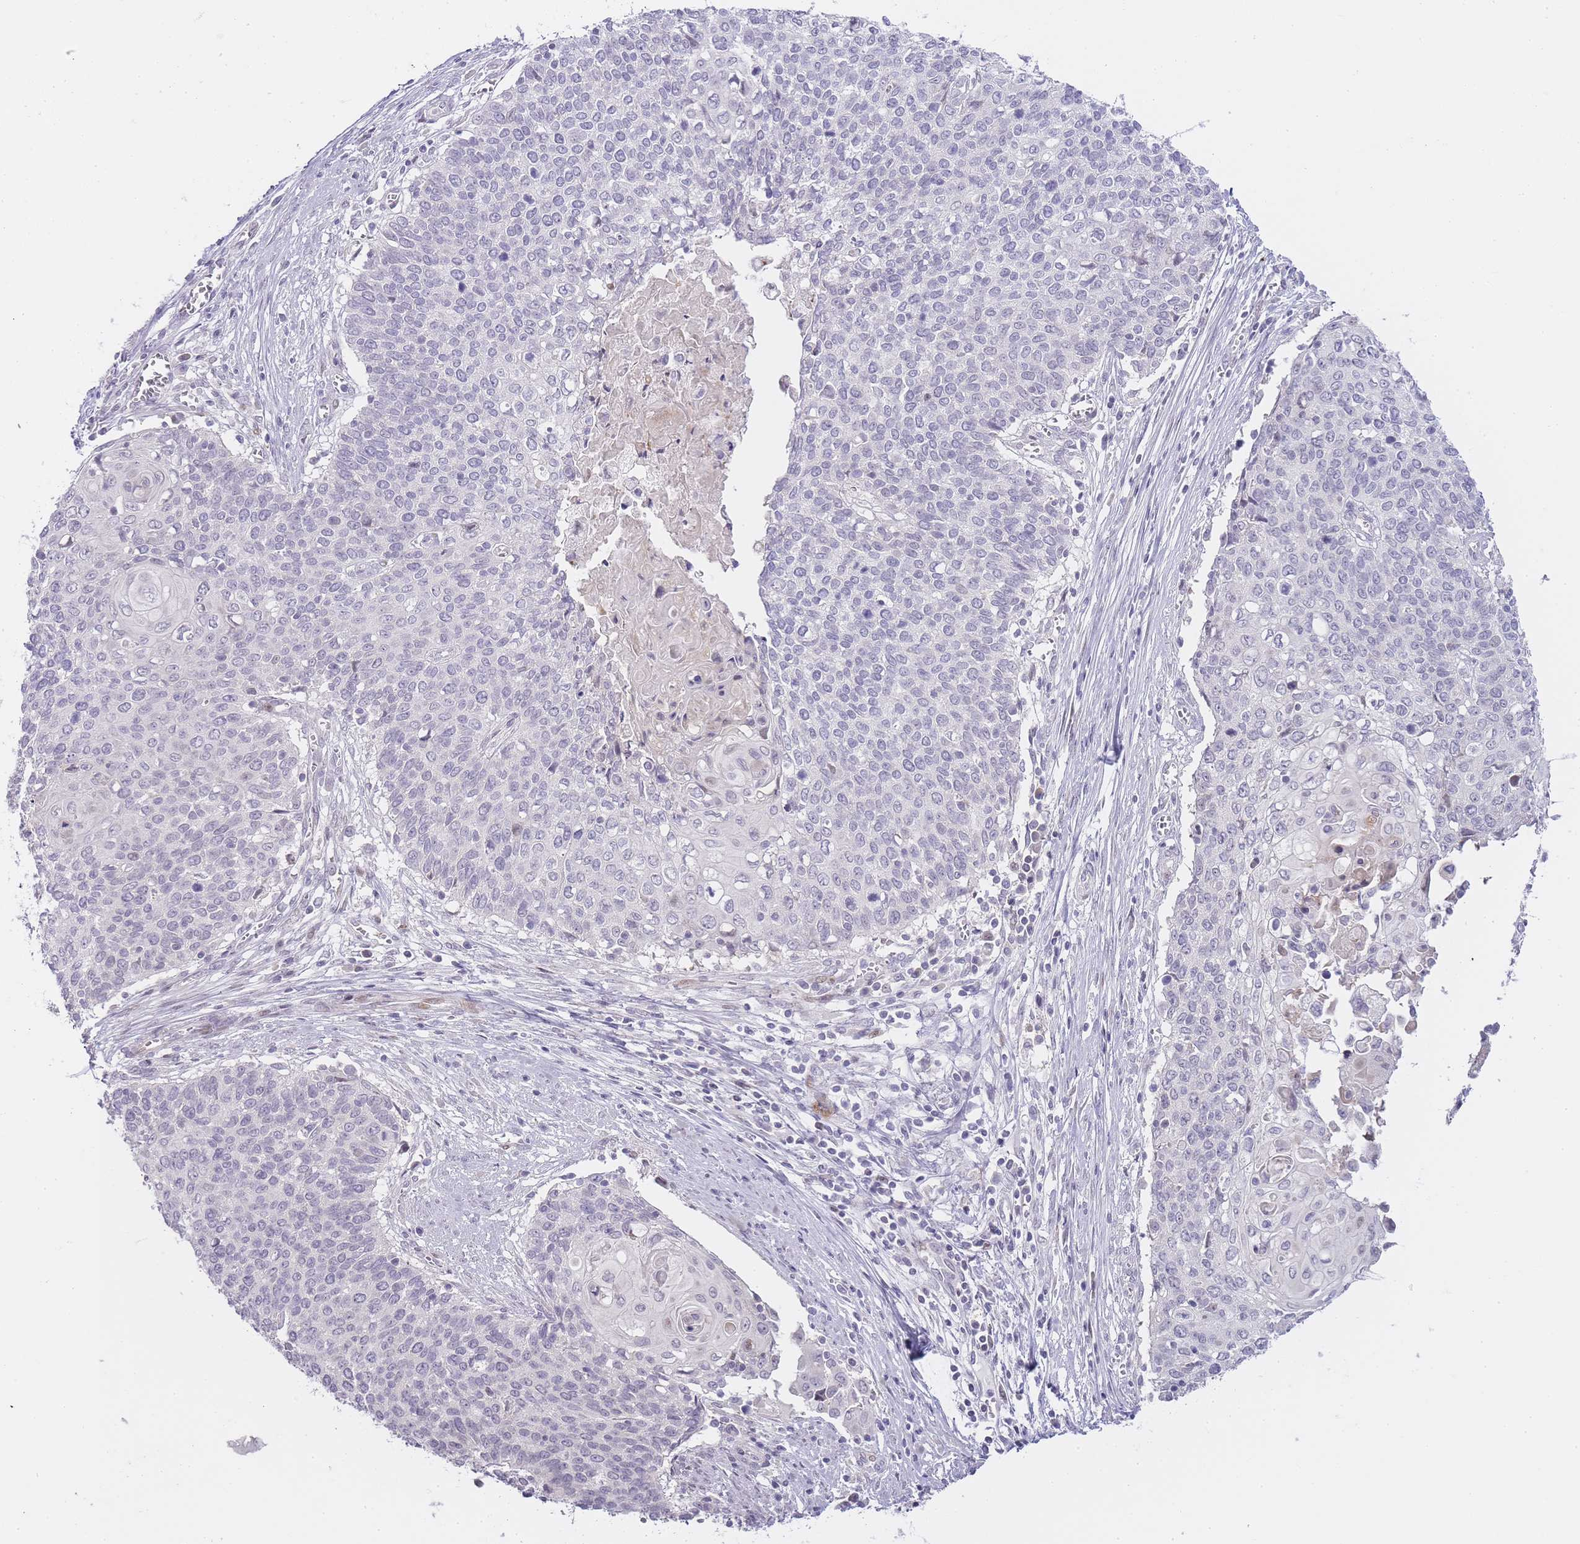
{"staining": {"intensity": "negative", "quantity": "none", "location": "none"}, "tissue": "cervical cancer", "cell_type": "Tumor cells", "image_type": "cancer", "snomed": [{"axis": "morphology", "description": "Squamous cell carcinoma, NOS"}, {"axis": "topography", "description": "Cervix"}], "caption": "IHC histopathology image of neoplastic tissue: human cervical squamous cell carcinoma stained with DAB displays no significant protein expression in tumor cells.", "gene": "OGG1", "patient": {"sex": "female", "age": 39}}